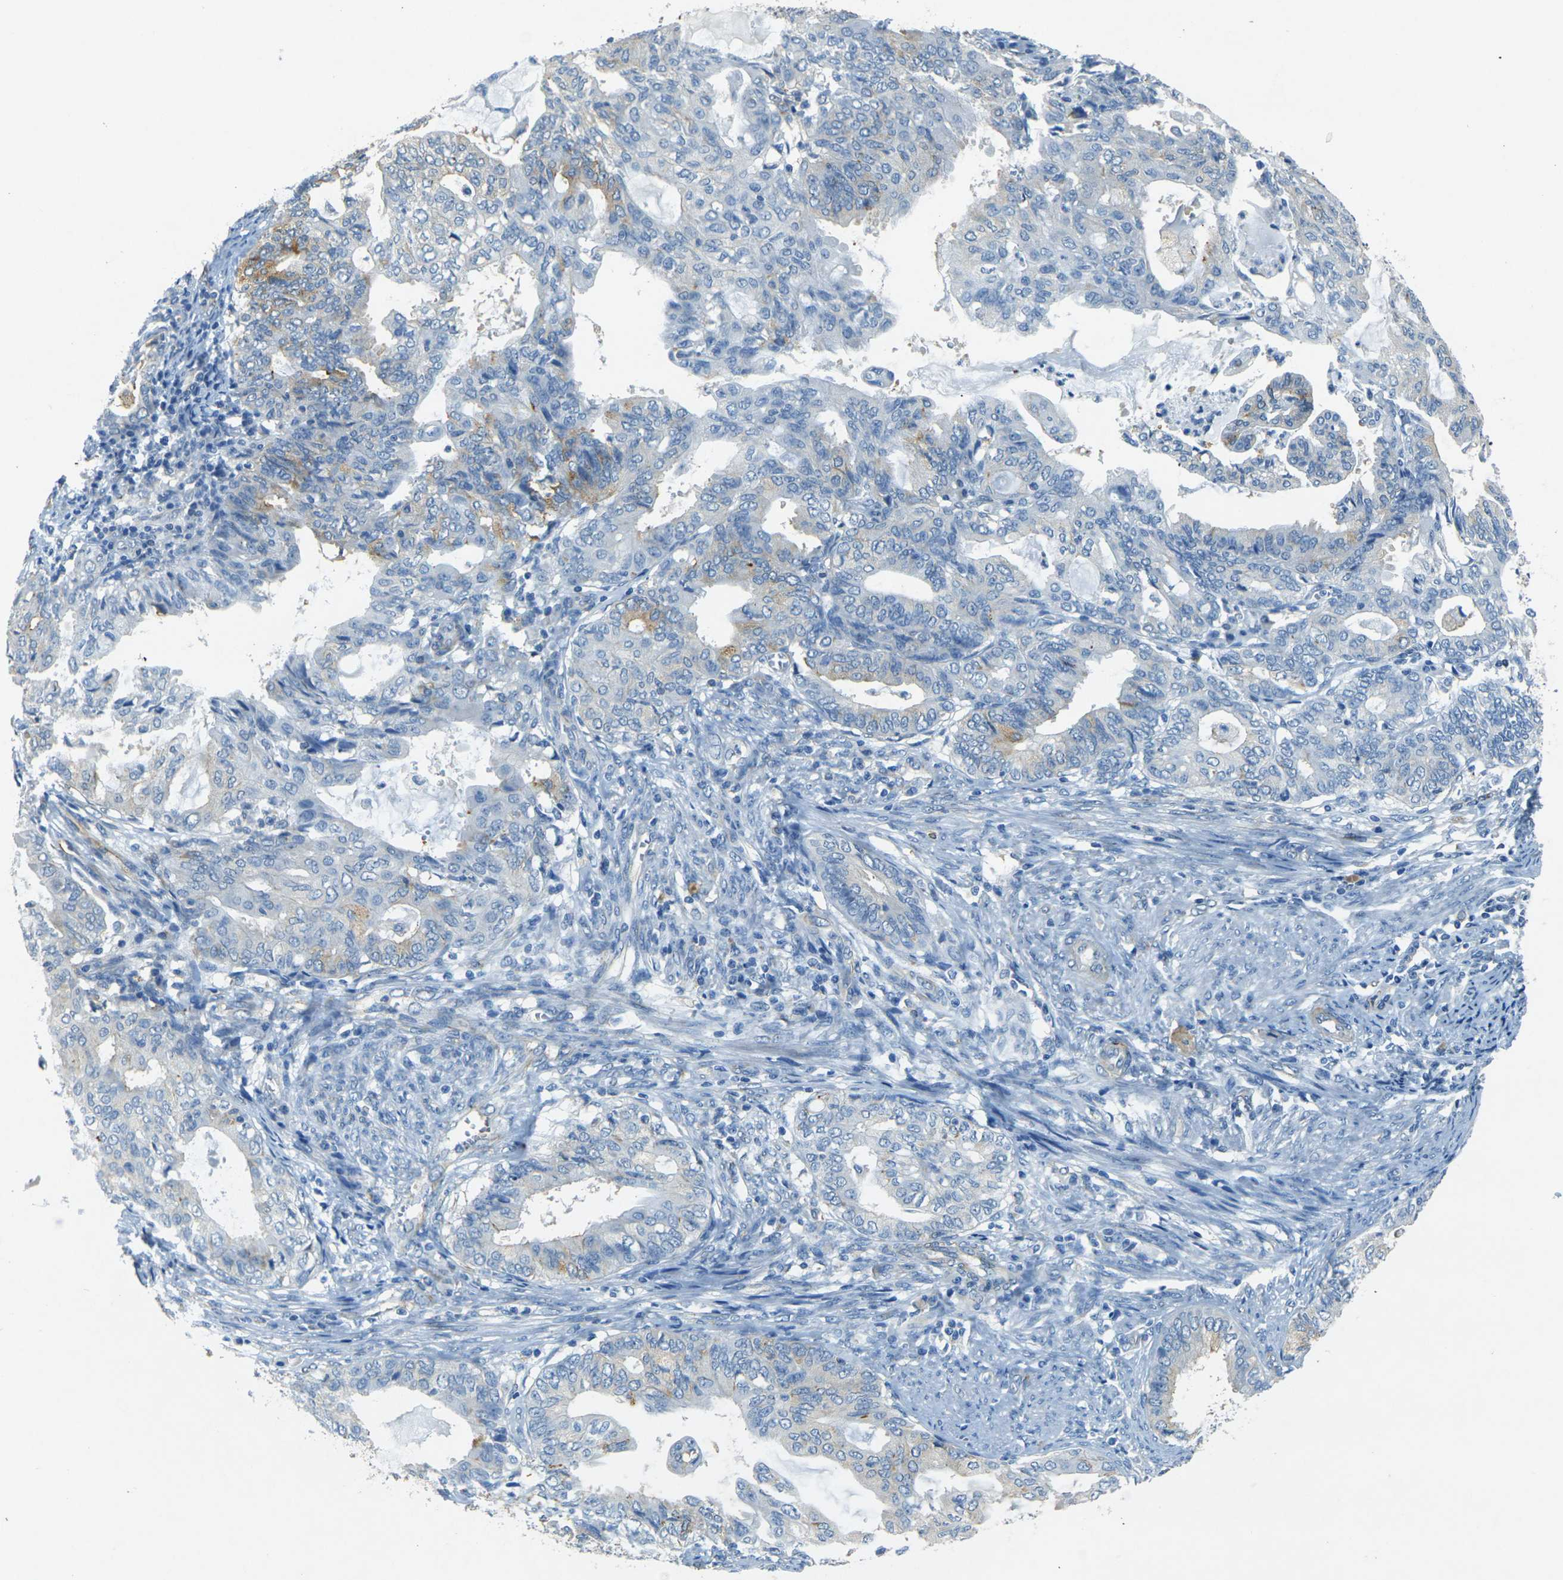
{"staining": {"intensity": "weak", "quantity": "<25%", "location": "cytoplasmic/membranous"}, "tissue": "endometrial cancer", "cell_type": "Tumor cells", "image_type": "cancer", "snomed": [{"axis": "morphology", "description": "Adenocarcinoma, NOS"}, {"axis": "topography", "description": "Endometrium"}], "caption": "The immunohistochemistry (IHC) micrograph has no significant positivity in tumor cells of endometrial adenocarcinoma tissue.", "gene": "SORT1", "patient": {"sex": "female", "age": 86}}